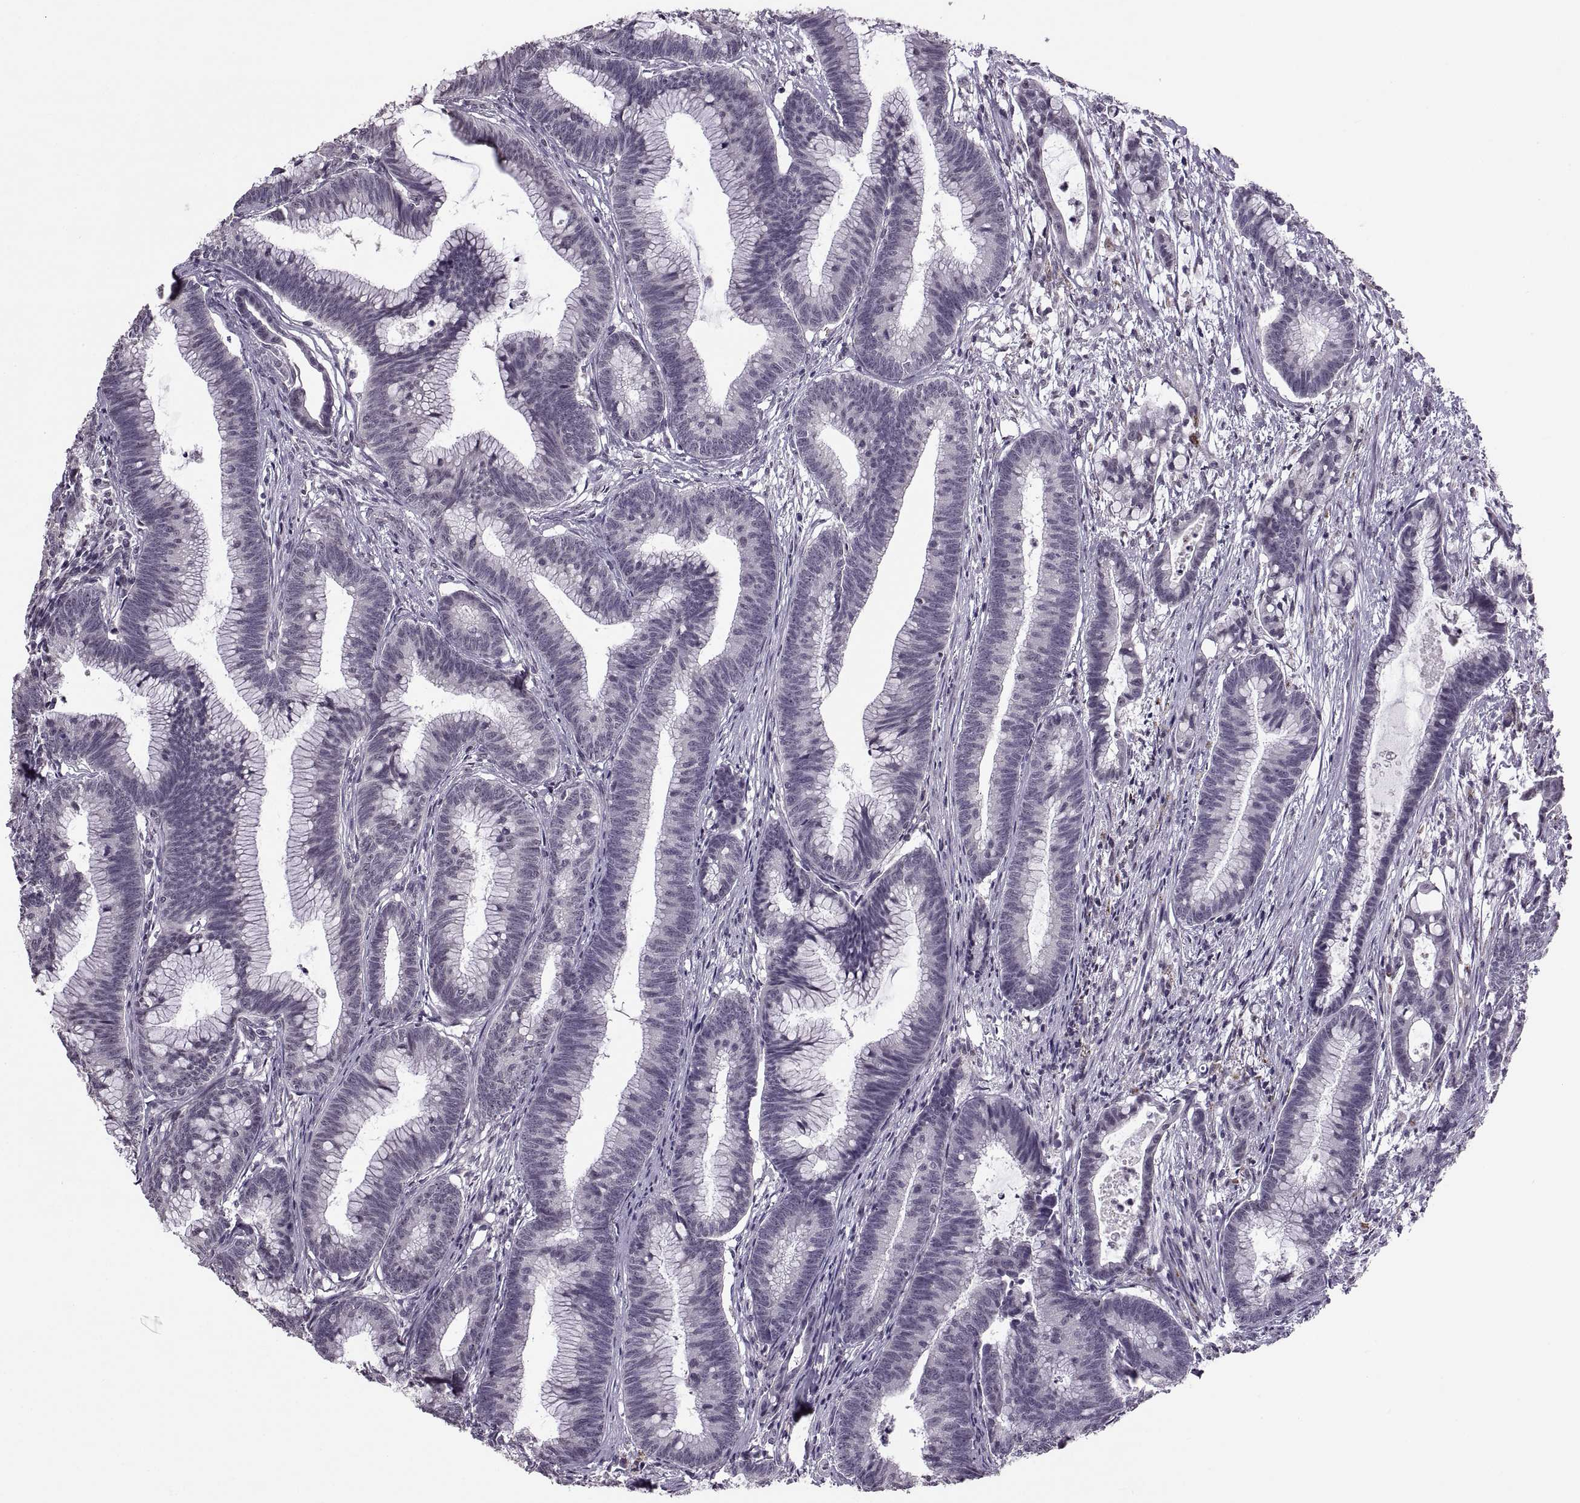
{"staining": {"intensity": "negative", "quantity": "none", "location": "none"}, "tissue": "colorectal cancer", "cell_type": "Tumor cells", "image_type": "cancer", "snomed": [{"axis": "morphology", "description": "Adenocarcinoma, NOS"}, {"axis": "topography", "description": "Colon"}], "caption": "Immunohistochemistry (IHC) of human colorectal adenocarcinoma demonstrates no staining in tumor cells. (DAB (3,3'-diaminobenzidine) immunohistochemistry (IHC), high magnification).", "gene": "OTP", "patient": {"sex": "female", "age": 78}}